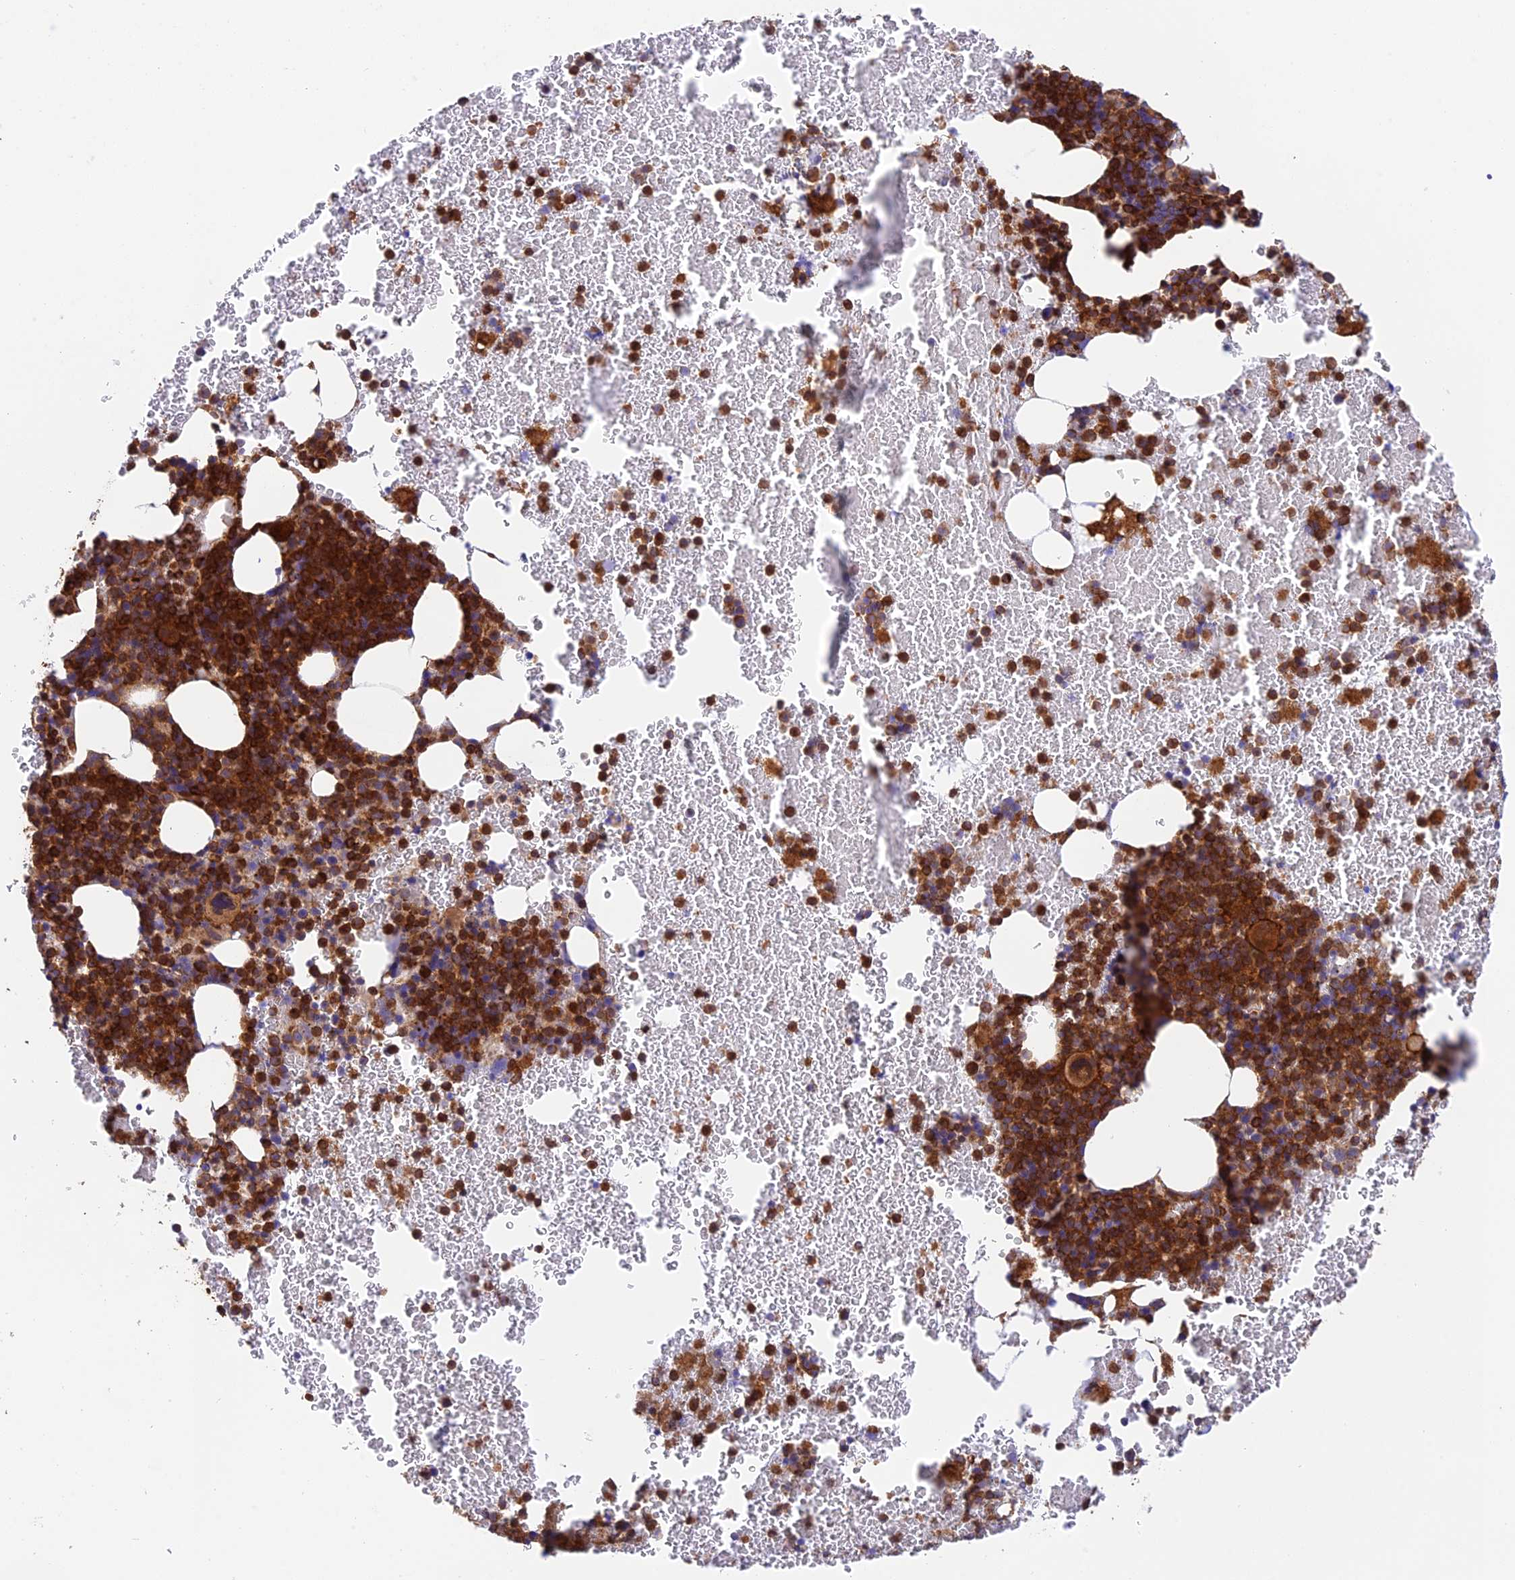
{"staining": {"intensity": "strong", "quantity": ">75%", "location": "cytoplasmic/membranous"}, "tissue": "bone marrow", "cell_type": "Hematopoietic cells", "image_type": "normal", "snomed": [{"axis": "morphology", "description": "Normal tissue, NOS"}, {"axis": "topography", "description": "Bone marrow"}], "caption": "Immunohistochemistry (IHC) micrograph of normal human bone marrow stained for a protein (brown), which exhibits high levels of strong cytoplasmic/membranous positivity in approximately >75% of hematopoietic cells.", "gene": "EVI5L", "patient": {"sex": "female", "age": 48}}